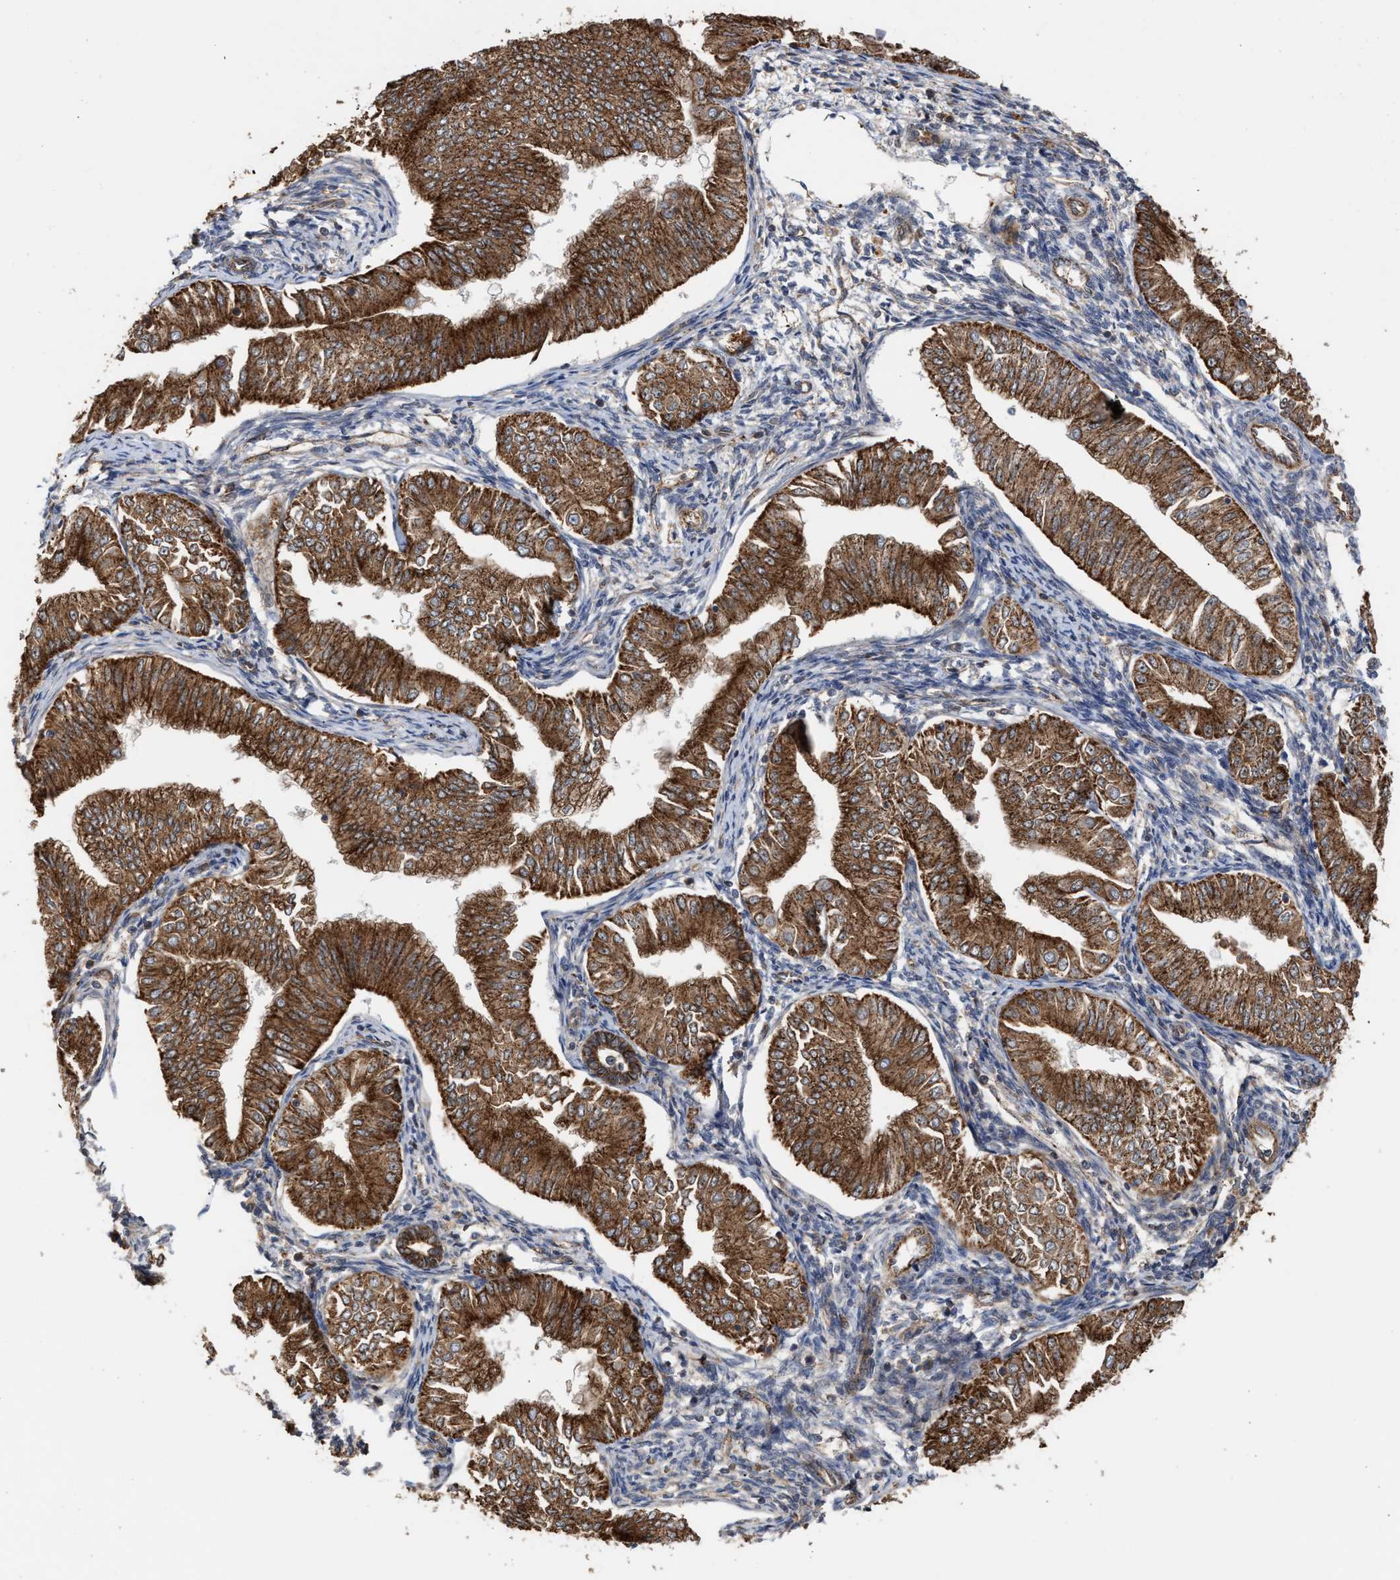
{"staining": {"intensity": "strong", "quantity": ">75%", "location": "cytoplasmic/membranous"}, "tissue": "endometrial cancer", "cell_type": "Tumor cells", "image_type": "cancer", "snomed": [{"axis": "morphology", "description": "Normal tissue, NOS"}, {"axis": "morphology", "description": "Adenocarcinoma, NOS"}, {"axis": "topography", "description": "Endometrium"}], "caption": "Immunohistochemical staining of endometrial cancer (adenocarcinoma) shows high levels of strong cytoplasmic/membranous protein staining in about >75% of tumor cells.", "gene": "EXOSC2", "patient": {"sex": "female", "age": 53}}